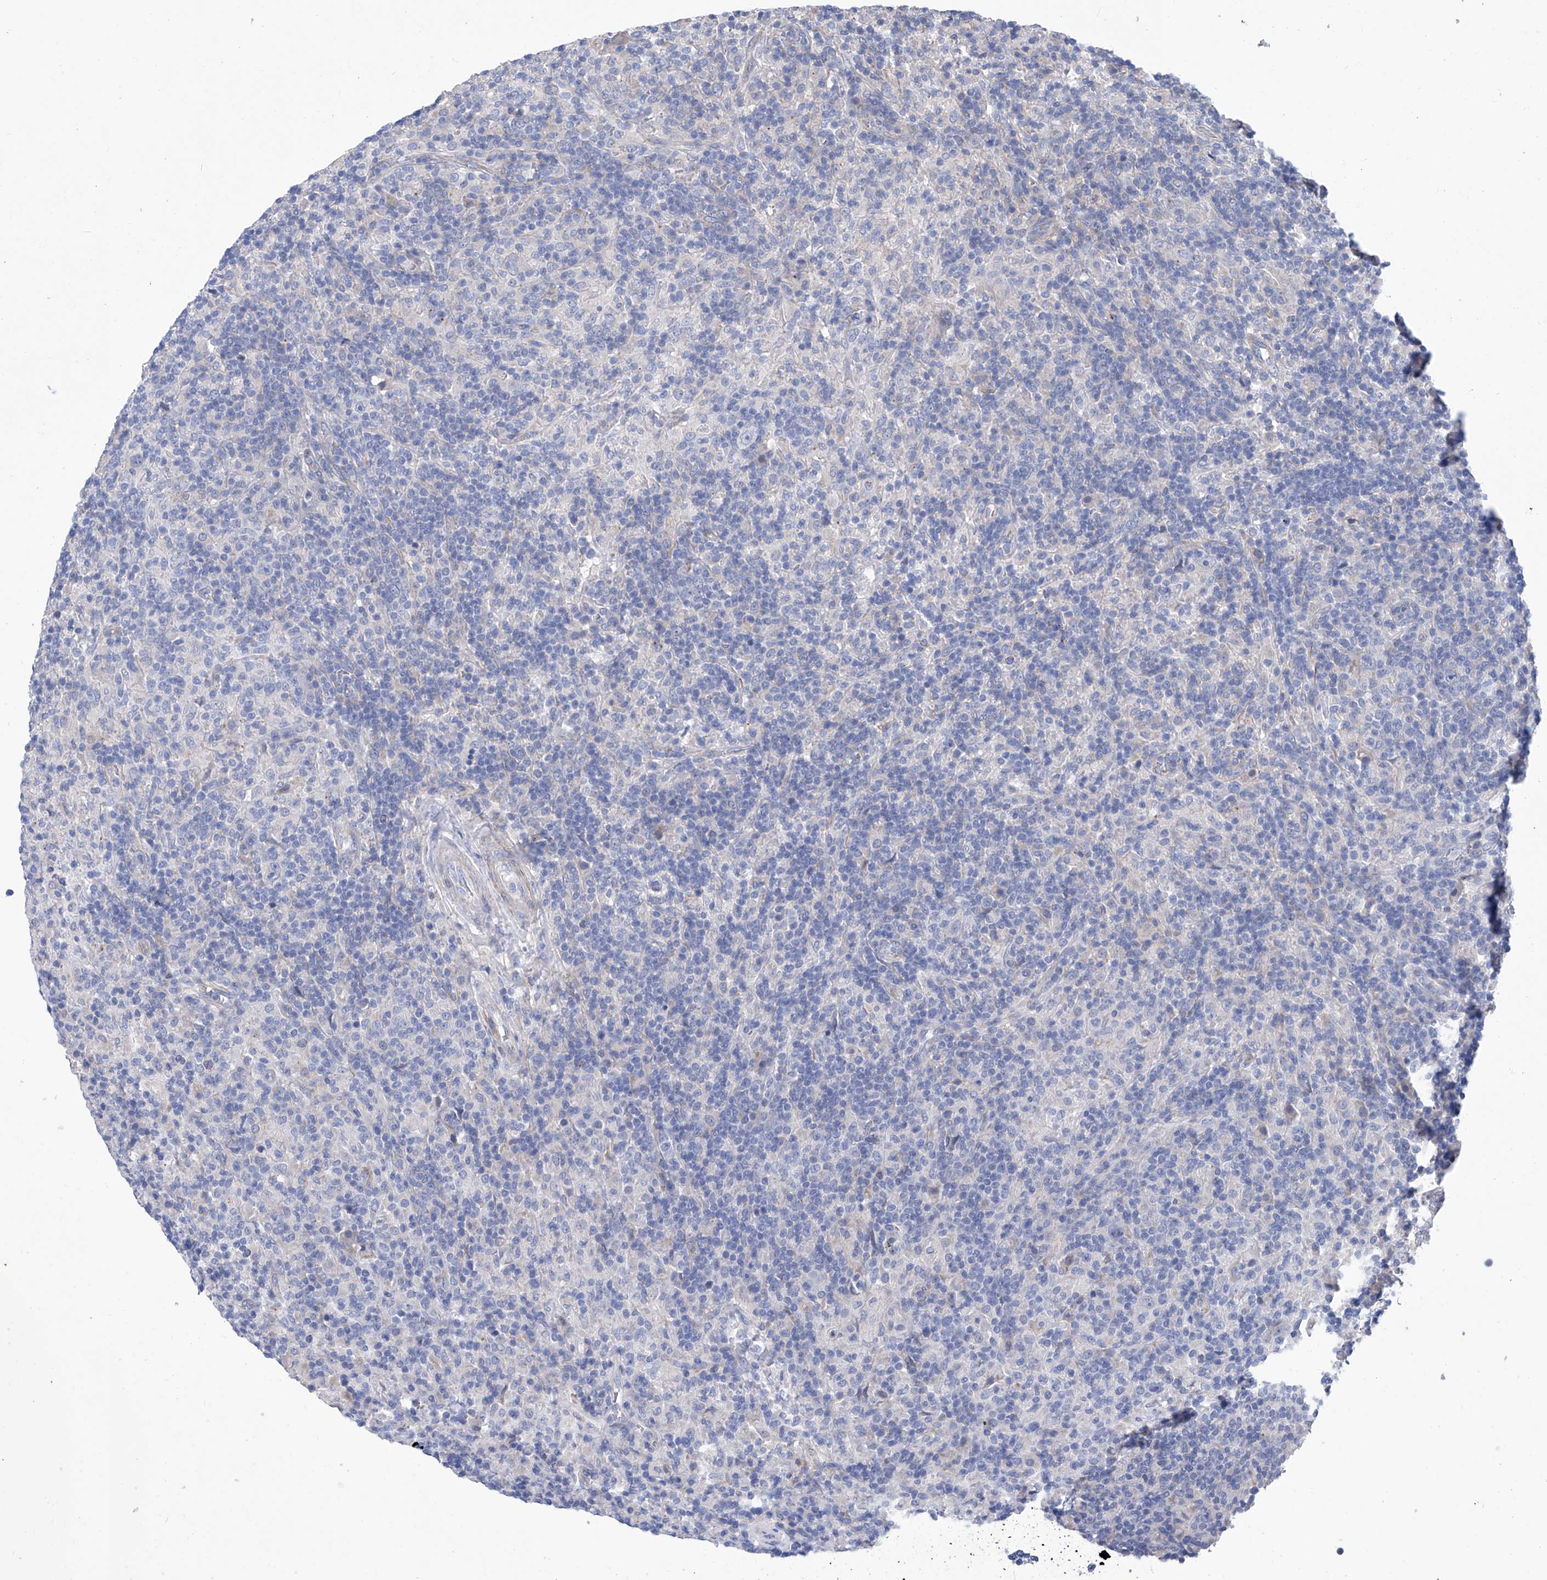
{"staining": {"intensity": "negative", "quantity": "none", "location": "none"}, "tissue": "lymphoma", "cell_type": "Tumor cells", "image_type": "cancer", "snomed": [{"axis": "morphology", "description": "Hodgkin's disease, NOS"}, {"axis": "topography", "description": "Lymph node"}], "caption": "This photomicrograph is of lymphoma stained with immunohistochemistry to label a protein in brown with the nuclei are counter-stained blue. There is no expression in tumor cells.", "gene": "SMS", "patient": {"sex": "male", "age": 70}}